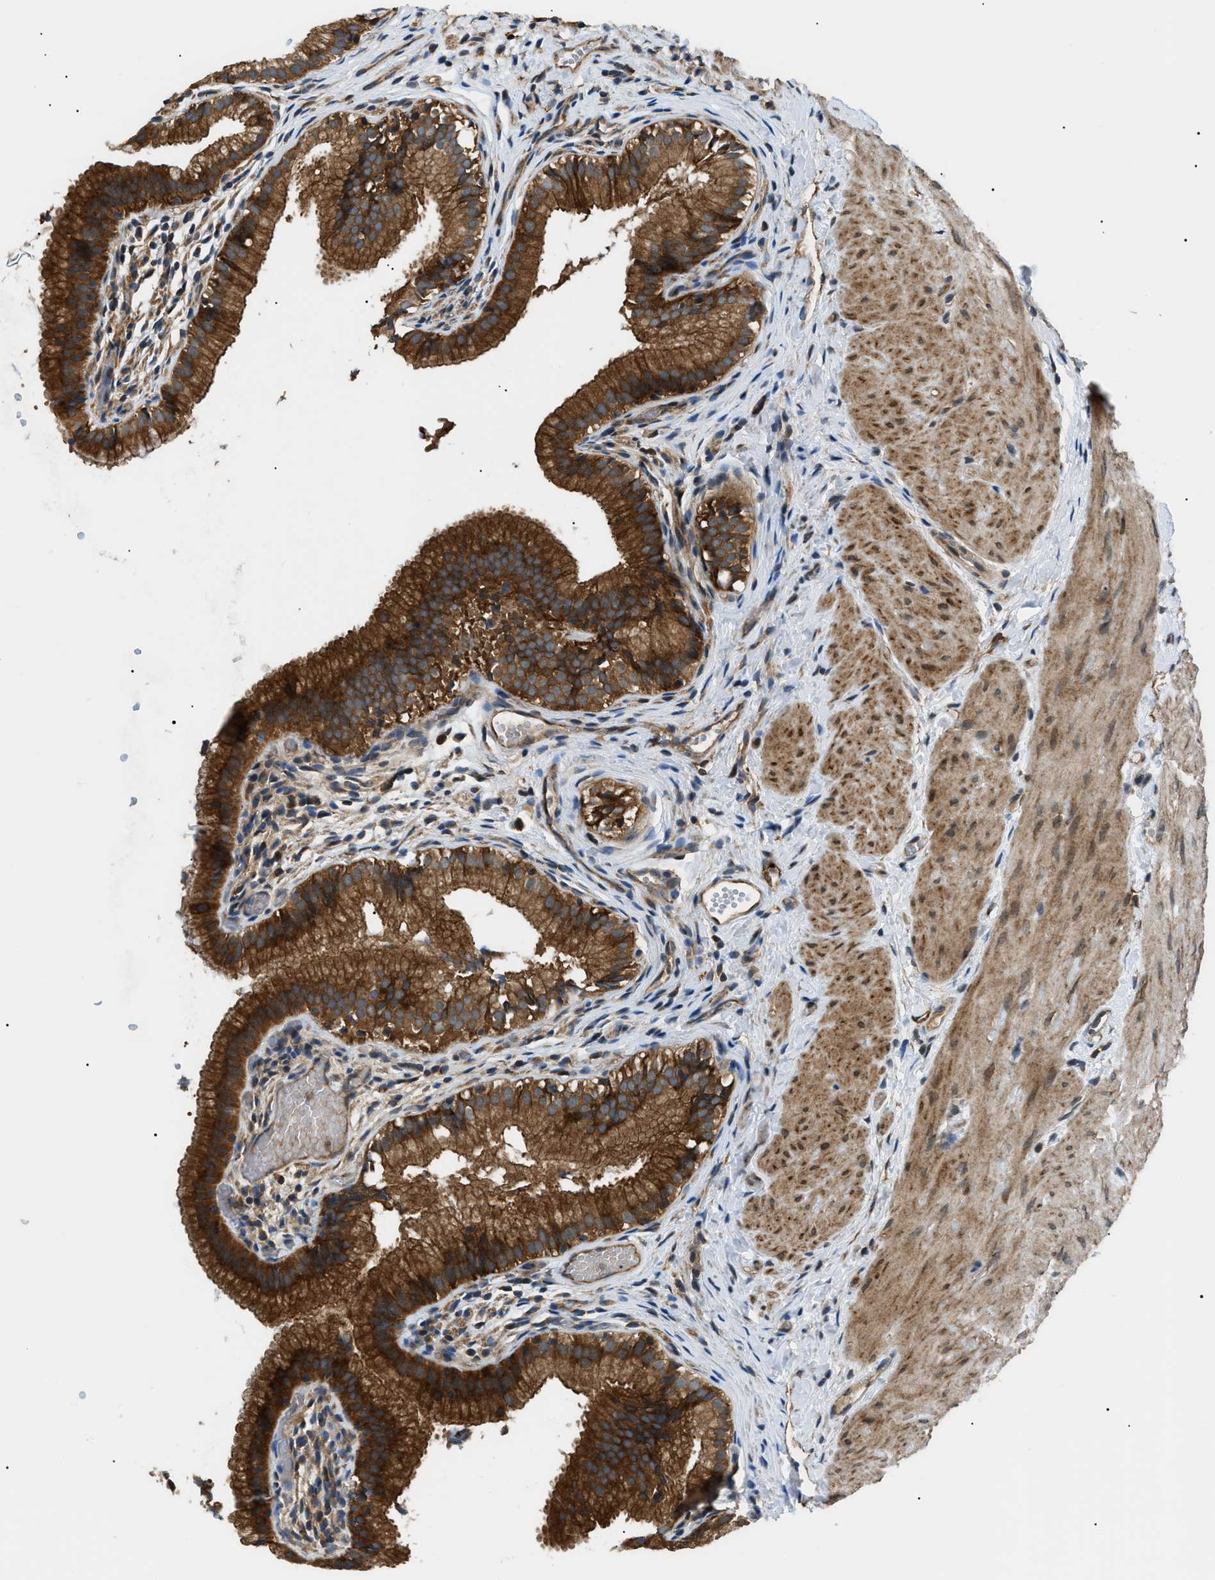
{"staining": {"intensity": "strong", "quantity": ">75%", "location": "cytoplasmic/membranous"}, "tissue": "gallbladder", "cell_type": "Glandular cells", "image_type": "normal", "snomed": [{"axis": "morphology", "description": "Normal tissue, NOS"}, {"axis": "topography", "description": "Gallbladder"}], "caption": "Gallbladder stained with immunohistochemistry displays strong cytoplasmic/membranous staining in about >75% of glandular cells.", "gene": "SRPK1", "patient": {"sex": "female", "age": 26}}